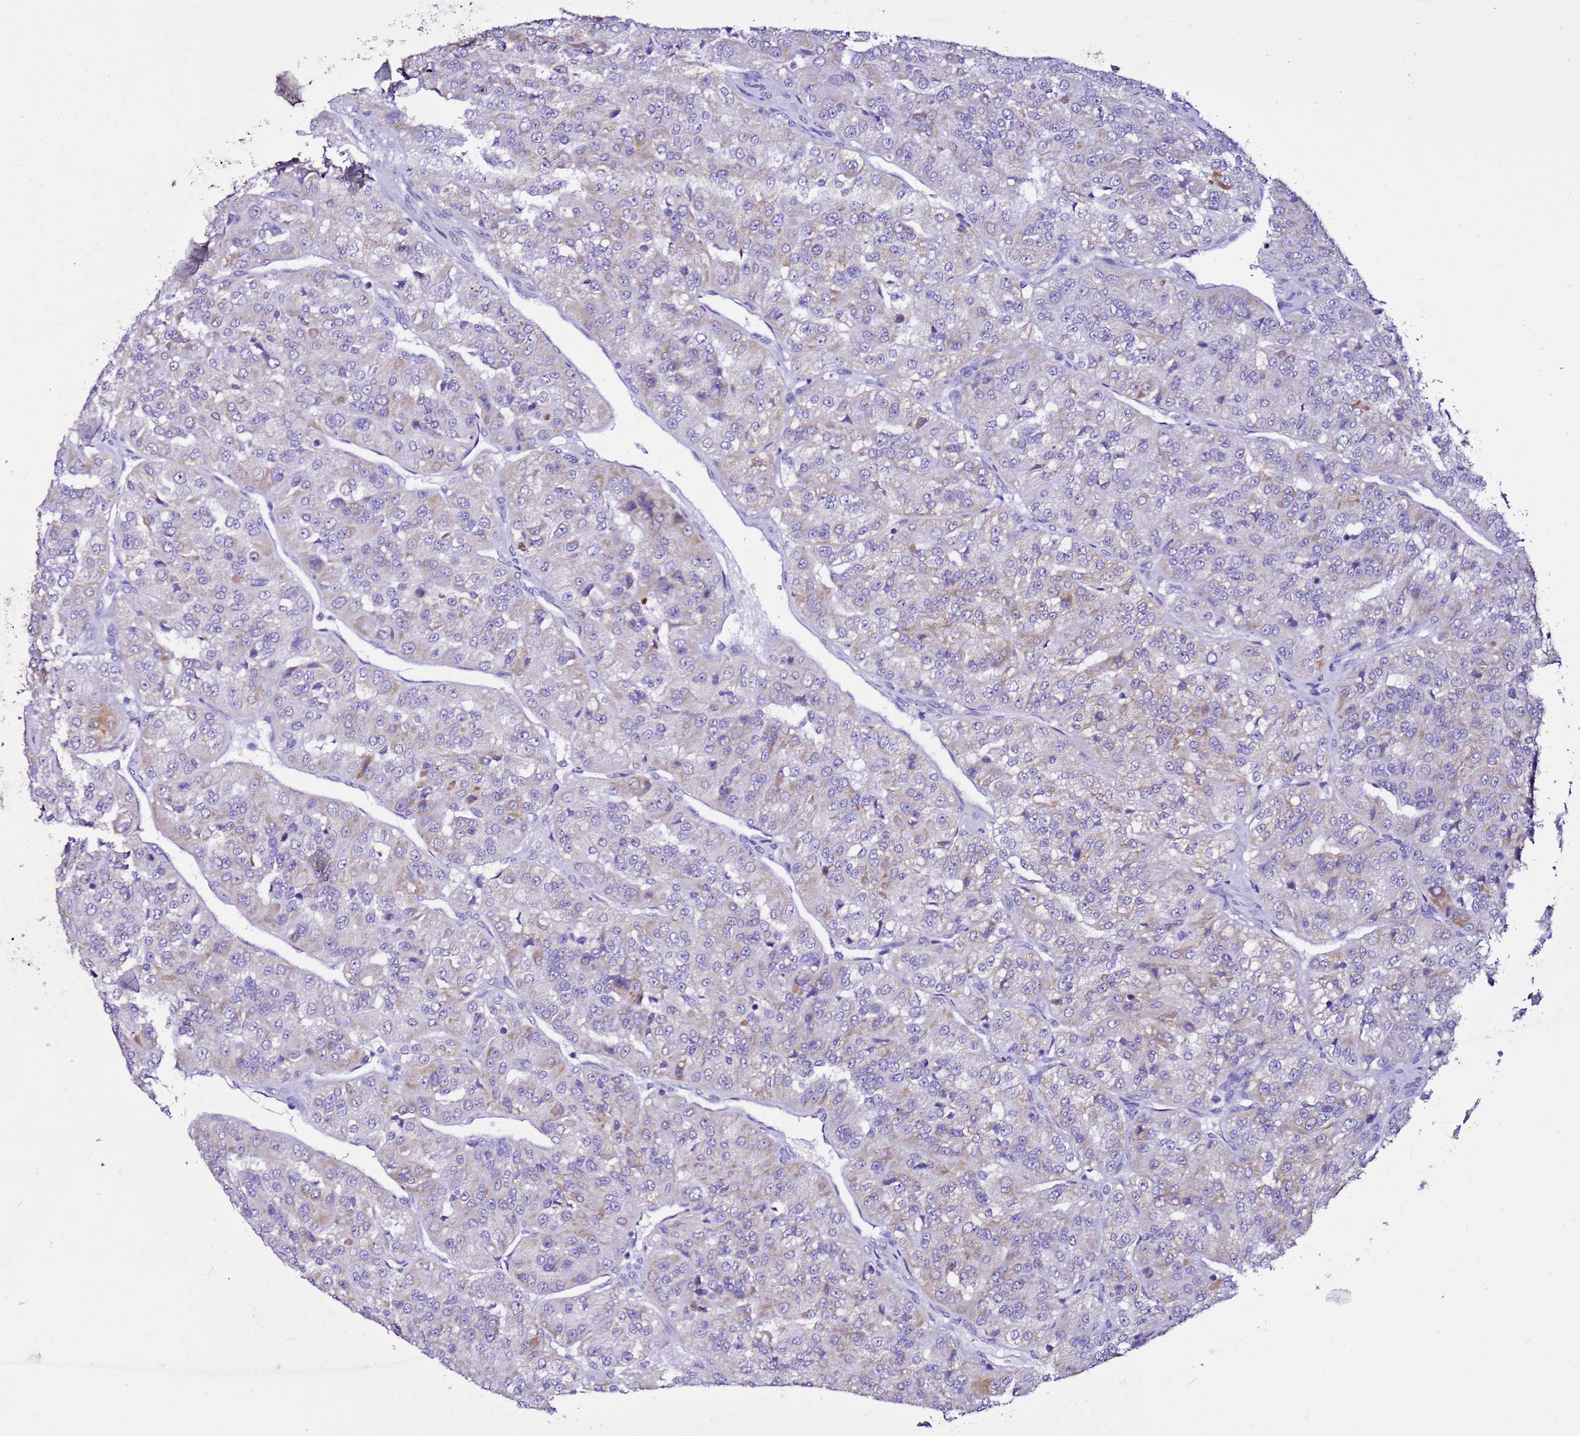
{"staining": {"intensity": "moderate", "quantity": "25%-75%", "location": "cytoplasmic/membranous"}, "tissue": "renal cancer", "cell_type": "Tumor cells", "image_type": "cancer", "snomed": [{"axis": "morphology", "description": "Adenocarcinoma, NOS"}, {"axis": "topography", "description": "Kidney"}], "caption": "Protein staining by immunohistochemistry (IHC) demonstrates moderate cytoplasmic/membranous staining in about 25%-75% of tumor cells in renal adenocarcinoma.", "gene": "DPH6", "patient": {"sex": "female", "age": 63}}